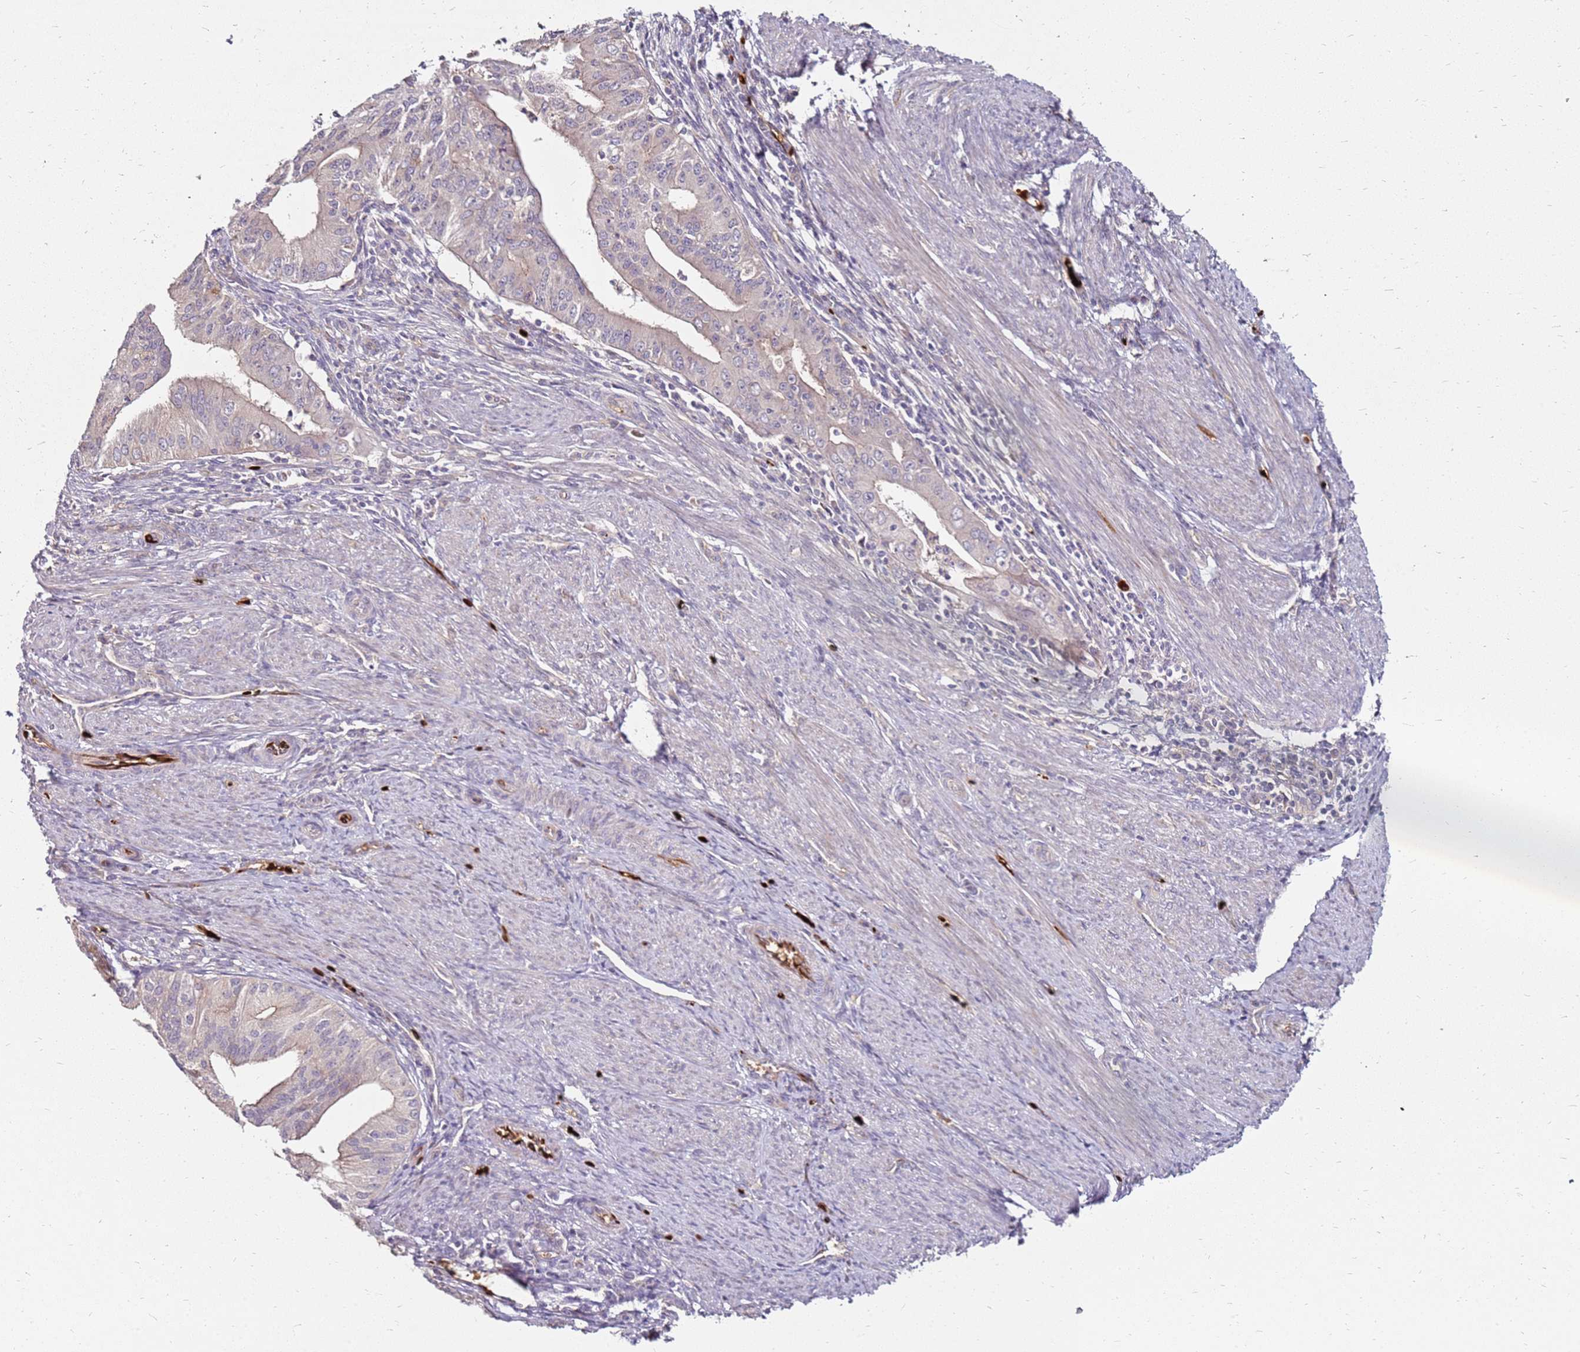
{"staining": {"intensity": "negative", "quantity": "none", "location": "none"}, "tissue": "endometrial cancer", "cell_type": "Tumor cells", "image_type": "cancer", "snomed": [{"axis": "morphology", "description": "Adenocarcinoma, NOS"}, {"axis": "topography", "description": "Endometrium"}], "caption": "High power microscopy micrograph of an IHC image of adenocarcinoma (endometrial), revealing no significant staining in tumor cells.", "gene": "RNF11", "patient": {"sex": "female", "age": 50}}